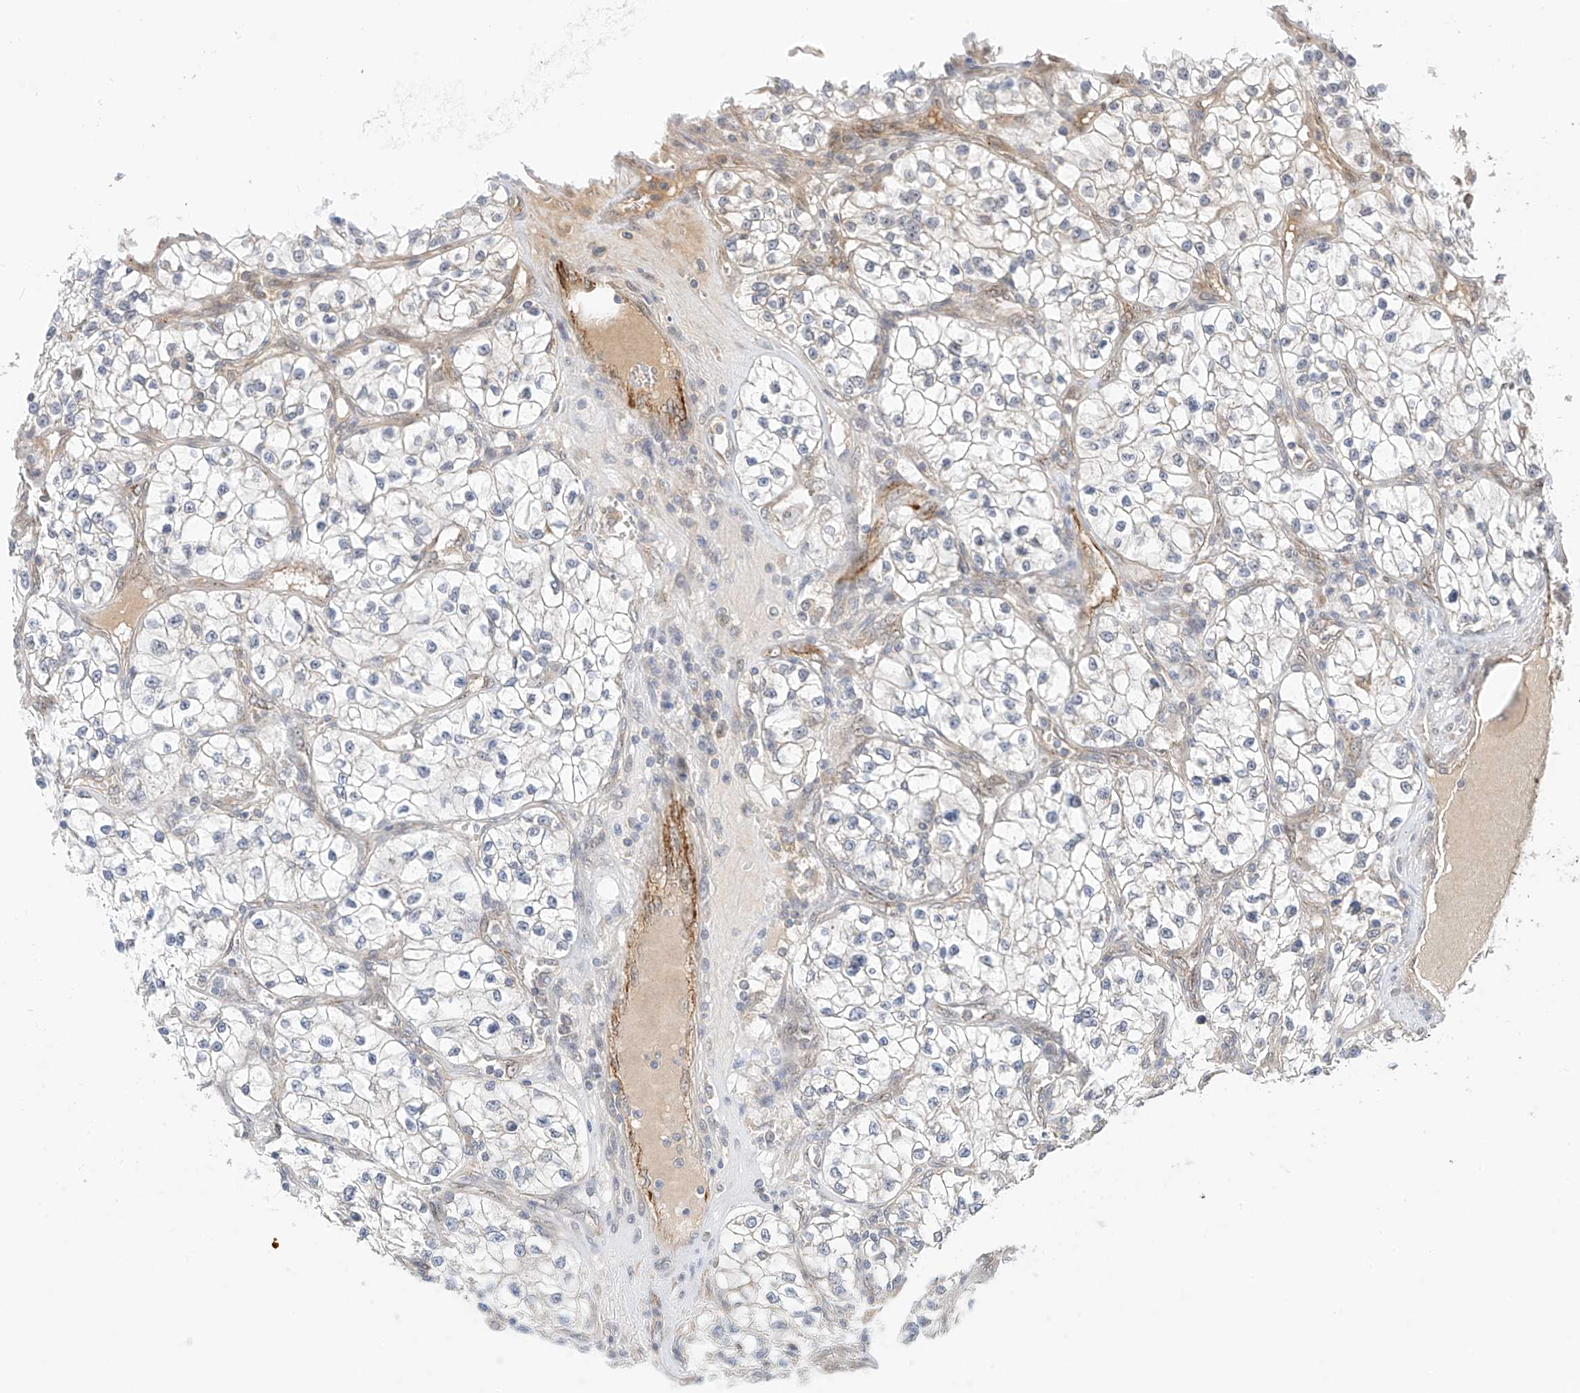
{"staining": {"intensity": "negative", "quantity": "none", "location": "none"}, "tissue": "renal cancer", "cell_type": "Tumor cells", "image_type": "cancer", "snomed": [{"axis": "morphology", "description": "Adenocarcinoma, NOS"}, {"axis": "topography", "description": "Kidney"}], "caption": "A histopathology image of renal cancer (adenocarcinoma) stained for a protein reveals no brown staining in tumor cells.", "gene": "MRTFA", "patient": {"sex": "female", "age": 57}}